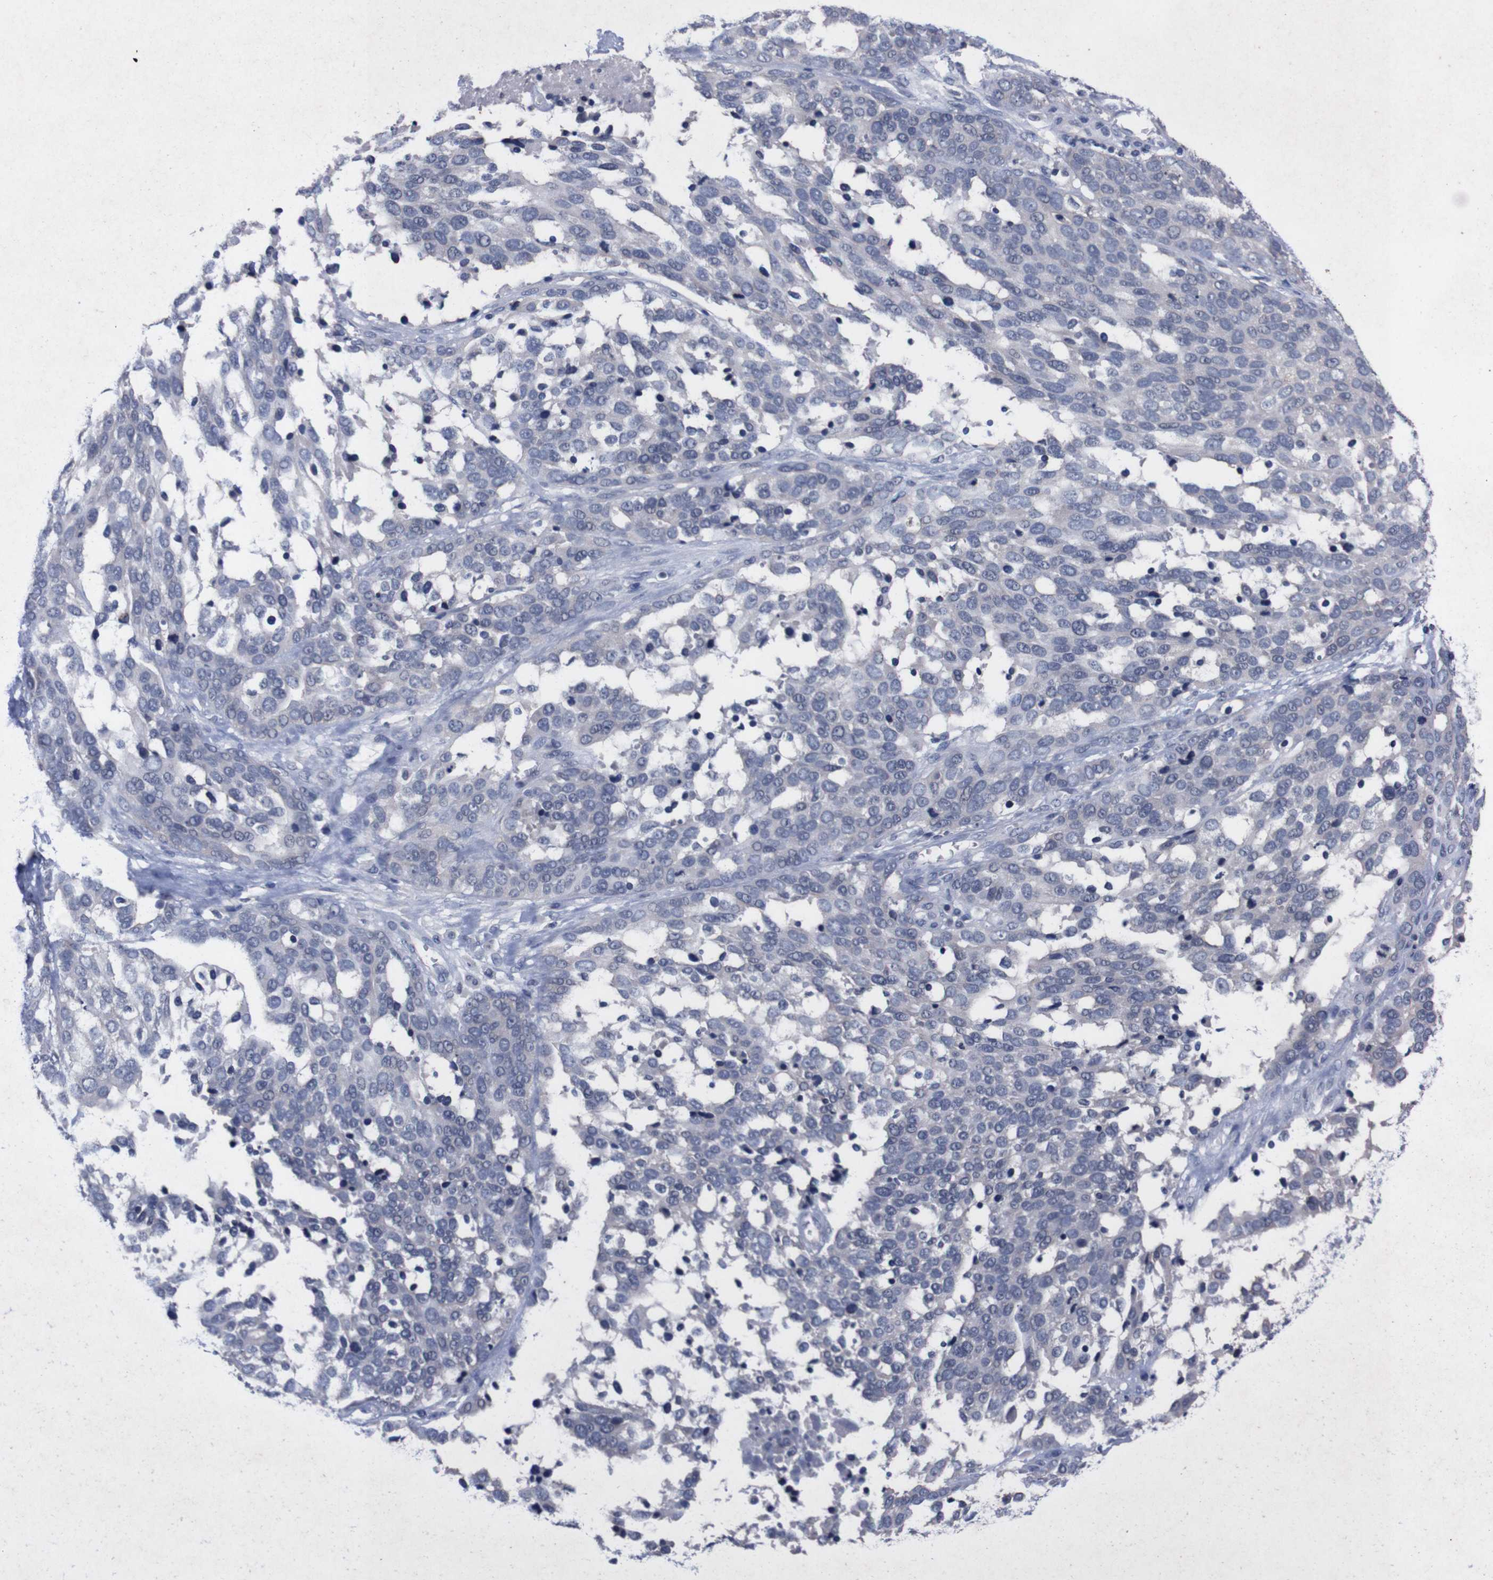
{"staining": {"intensity": "negative", "quantity": "none", "location": "none"}, "tissue": "ovarian cancer", "cell_type": "Tumor cells", "image_type": "cancer", "snomed": [{"axis": "morphology", "description": "Cystadenocarcinoma, serous, NOS"}, {"axis": "topography", "description": "Ovary"}], "caption": "The image reveals no staining of tumor cells in ovarian serous cystadenocarcinoma.", "gene": "TNFRSF21", "patient": {"sex": "female", "age": 44}}